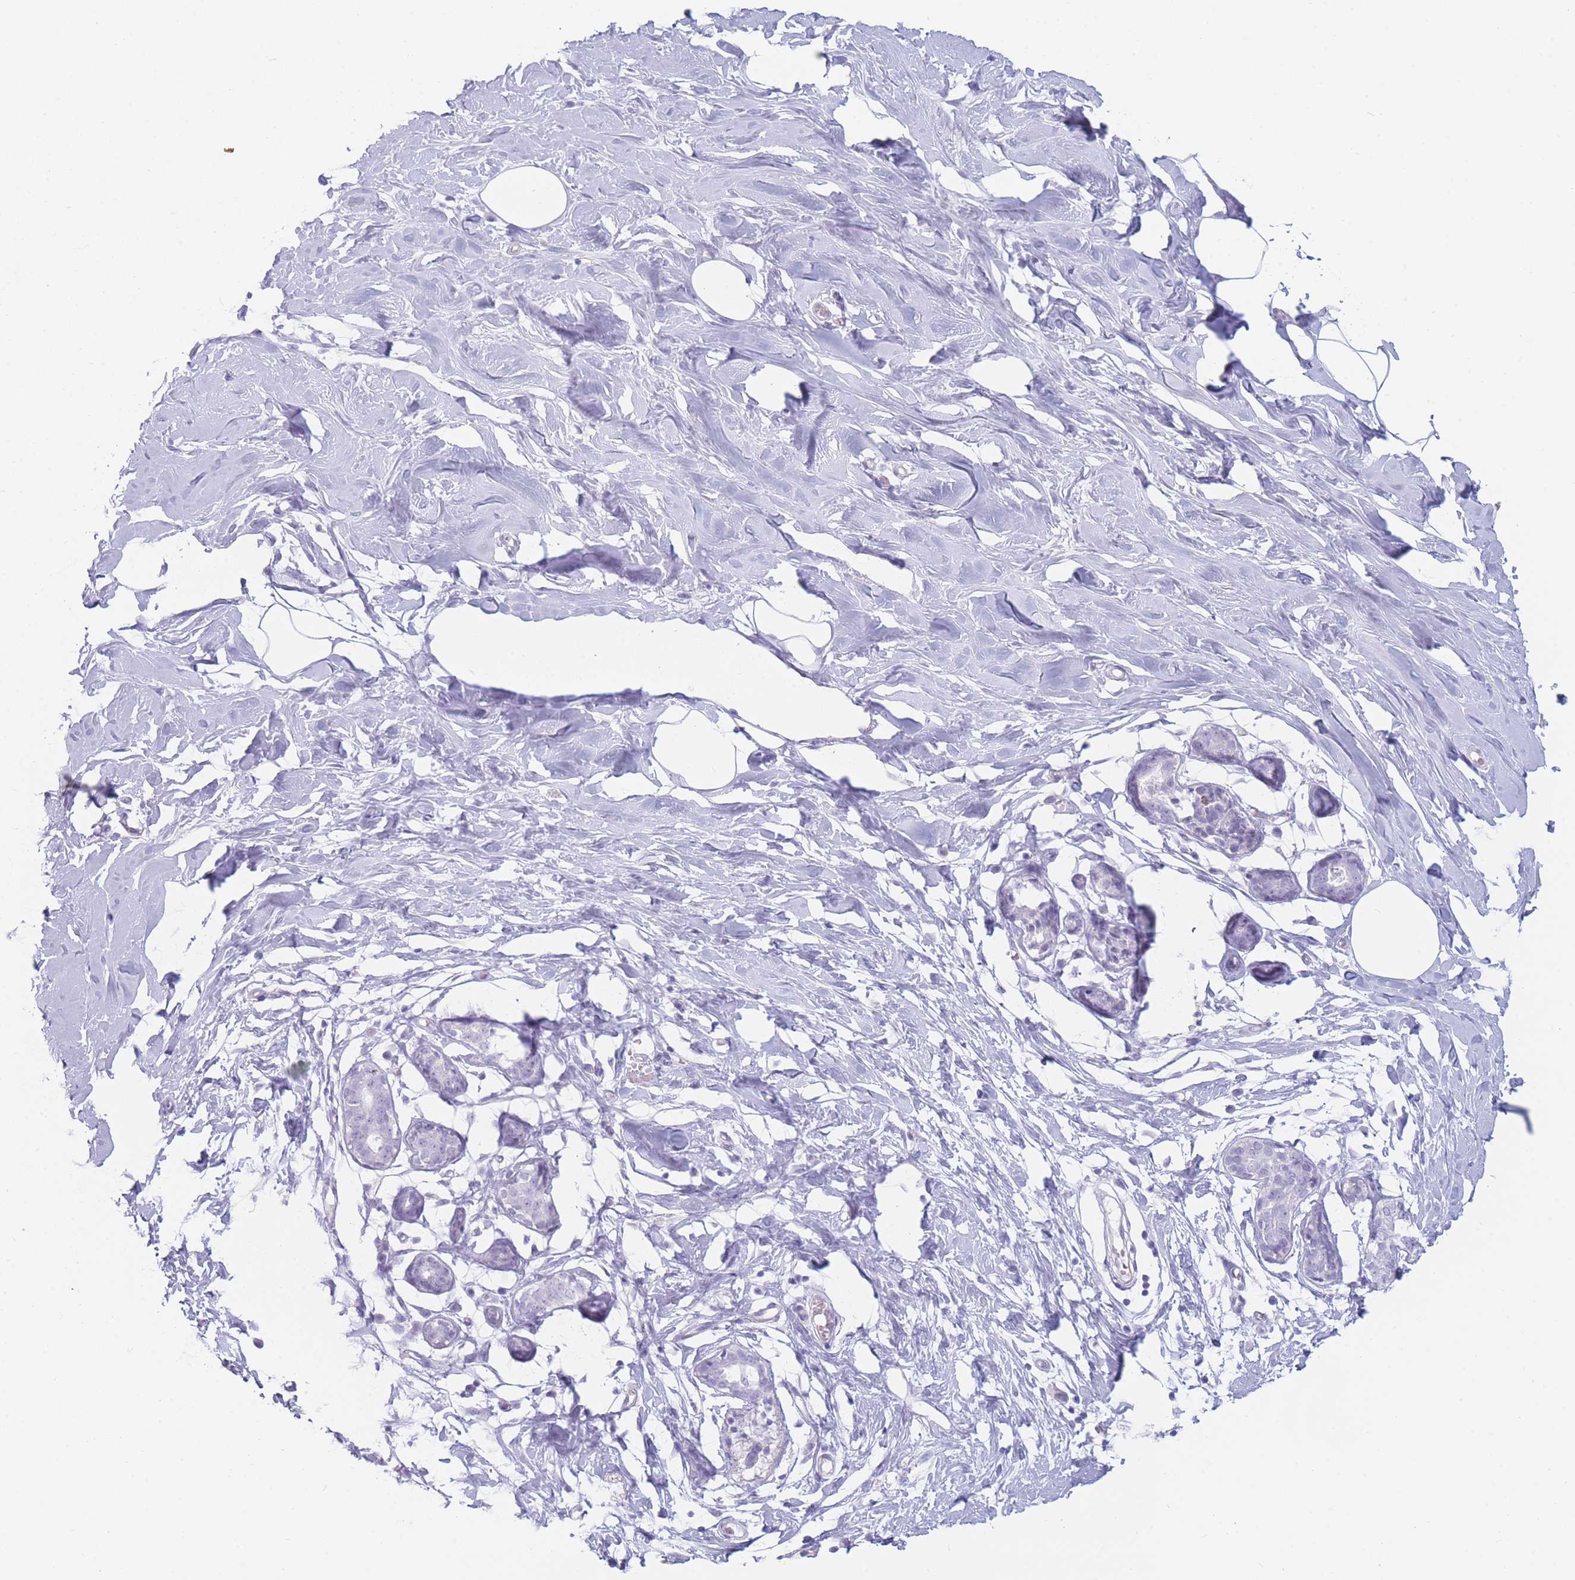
{"staining": {"intensity": "negative", "quantity": "none", "location": "none"}, "tissue": "breast", "cell_type": "Adipocytes", "image_type": "normal", "snomed": [{"axis": "morphology", "description": "Normal tissue, NOS"}, {"axis": "topography", "description": "Breast"}], "caption": "Protein analysis of normal breast demonstrates no significant expression in adipocytes.", "gene": "GPR12", "patient": {"sex": "female", "age": 27}}